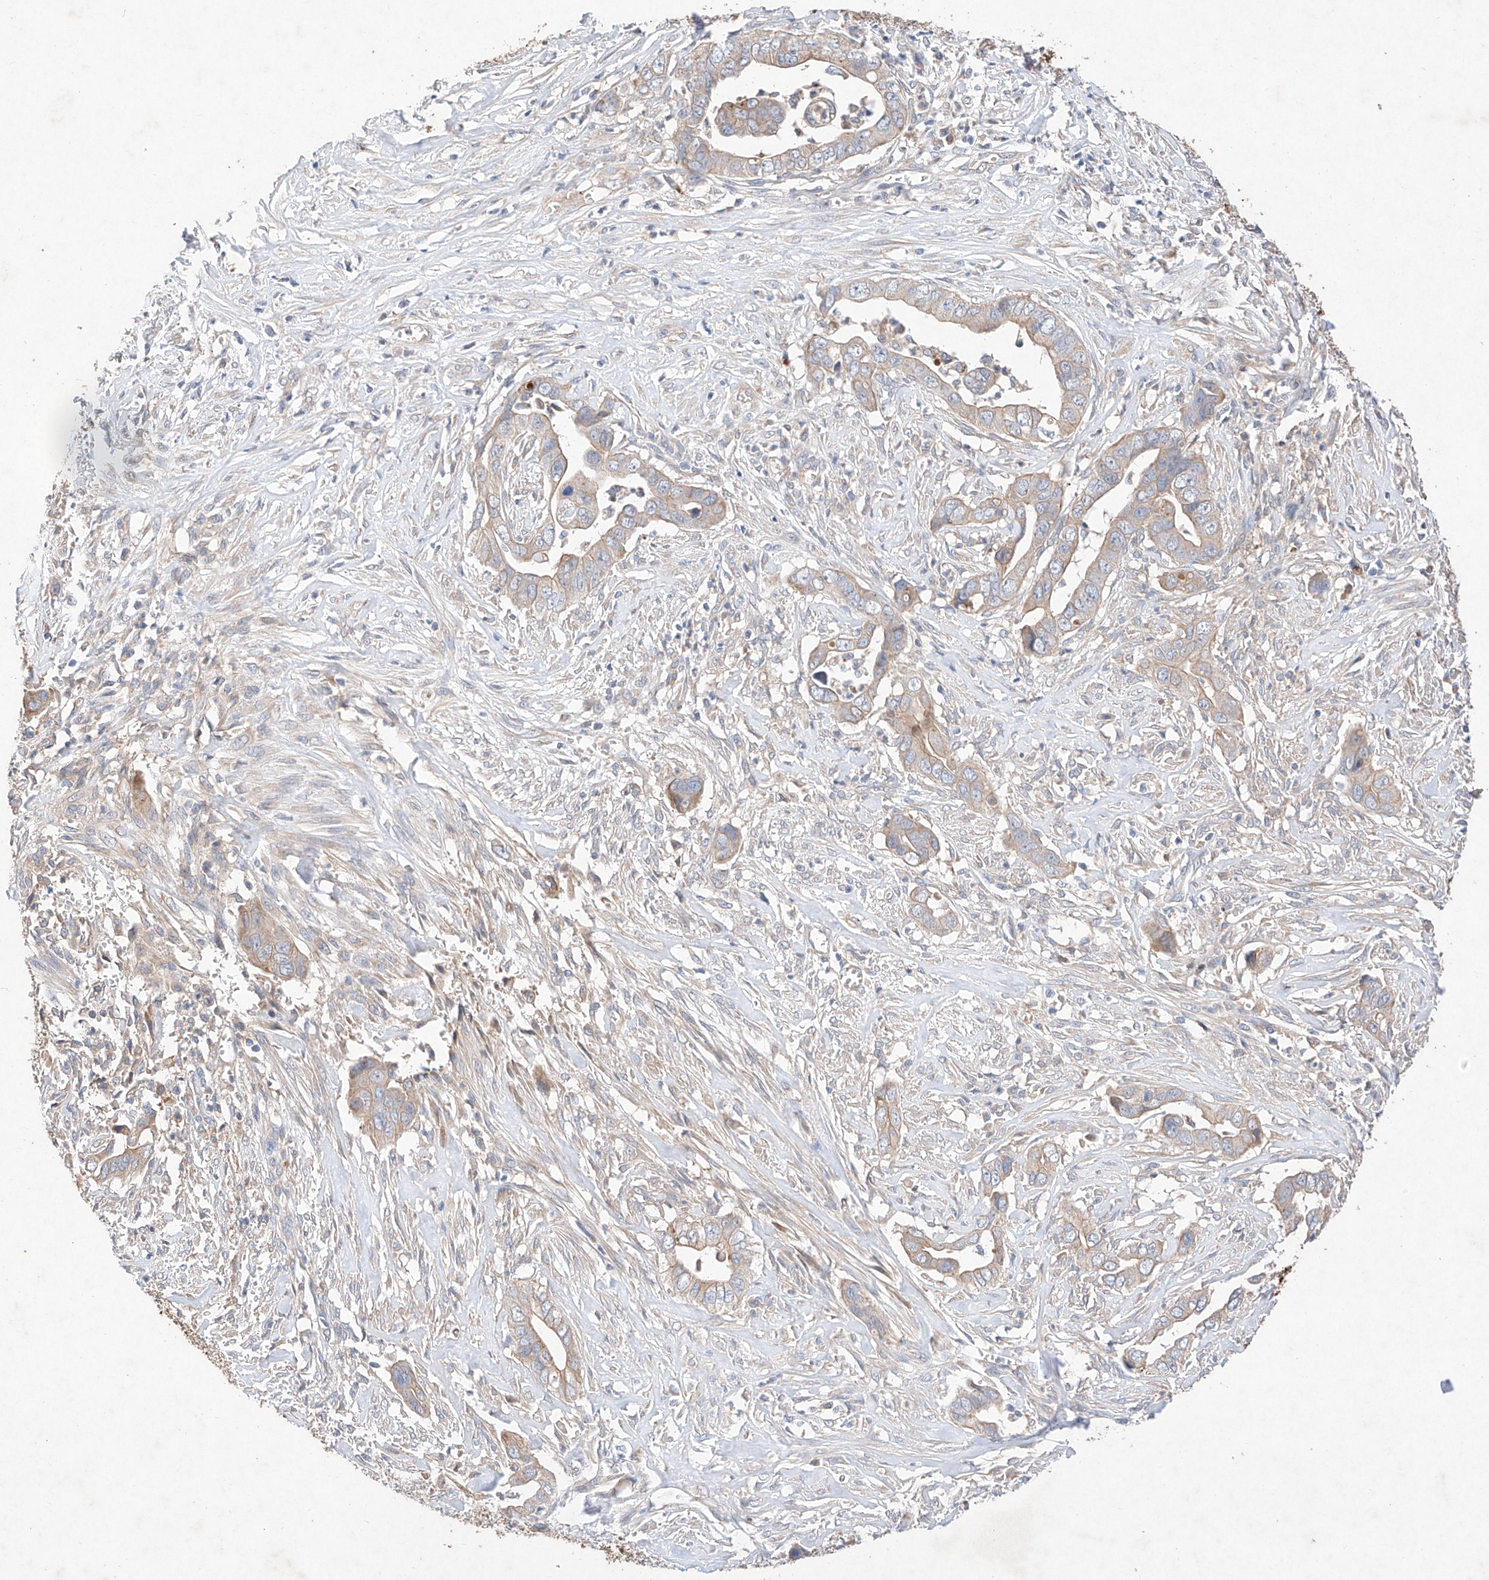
{"staining": {"intensity": "weak", "quantity": "25%-75%", "location": "cytoplasmic/membranous"}, "tissue": "liver cancer", "cell_type": "Tumor cells", "image_type": "cancer", "snomed": [{"axis": "morphology", "description": "Cholangiocarcinoma"}, {"axis": "topography", "description": "Liver"}], "caption": "Protein staining shows weak cytoplasmic/membranous expression in approximately 25%-75% of tumor cells in liver cholangiocarcinoma.", "gene": "C6orf62", "patient": {"sex": "female", "age": 79}}